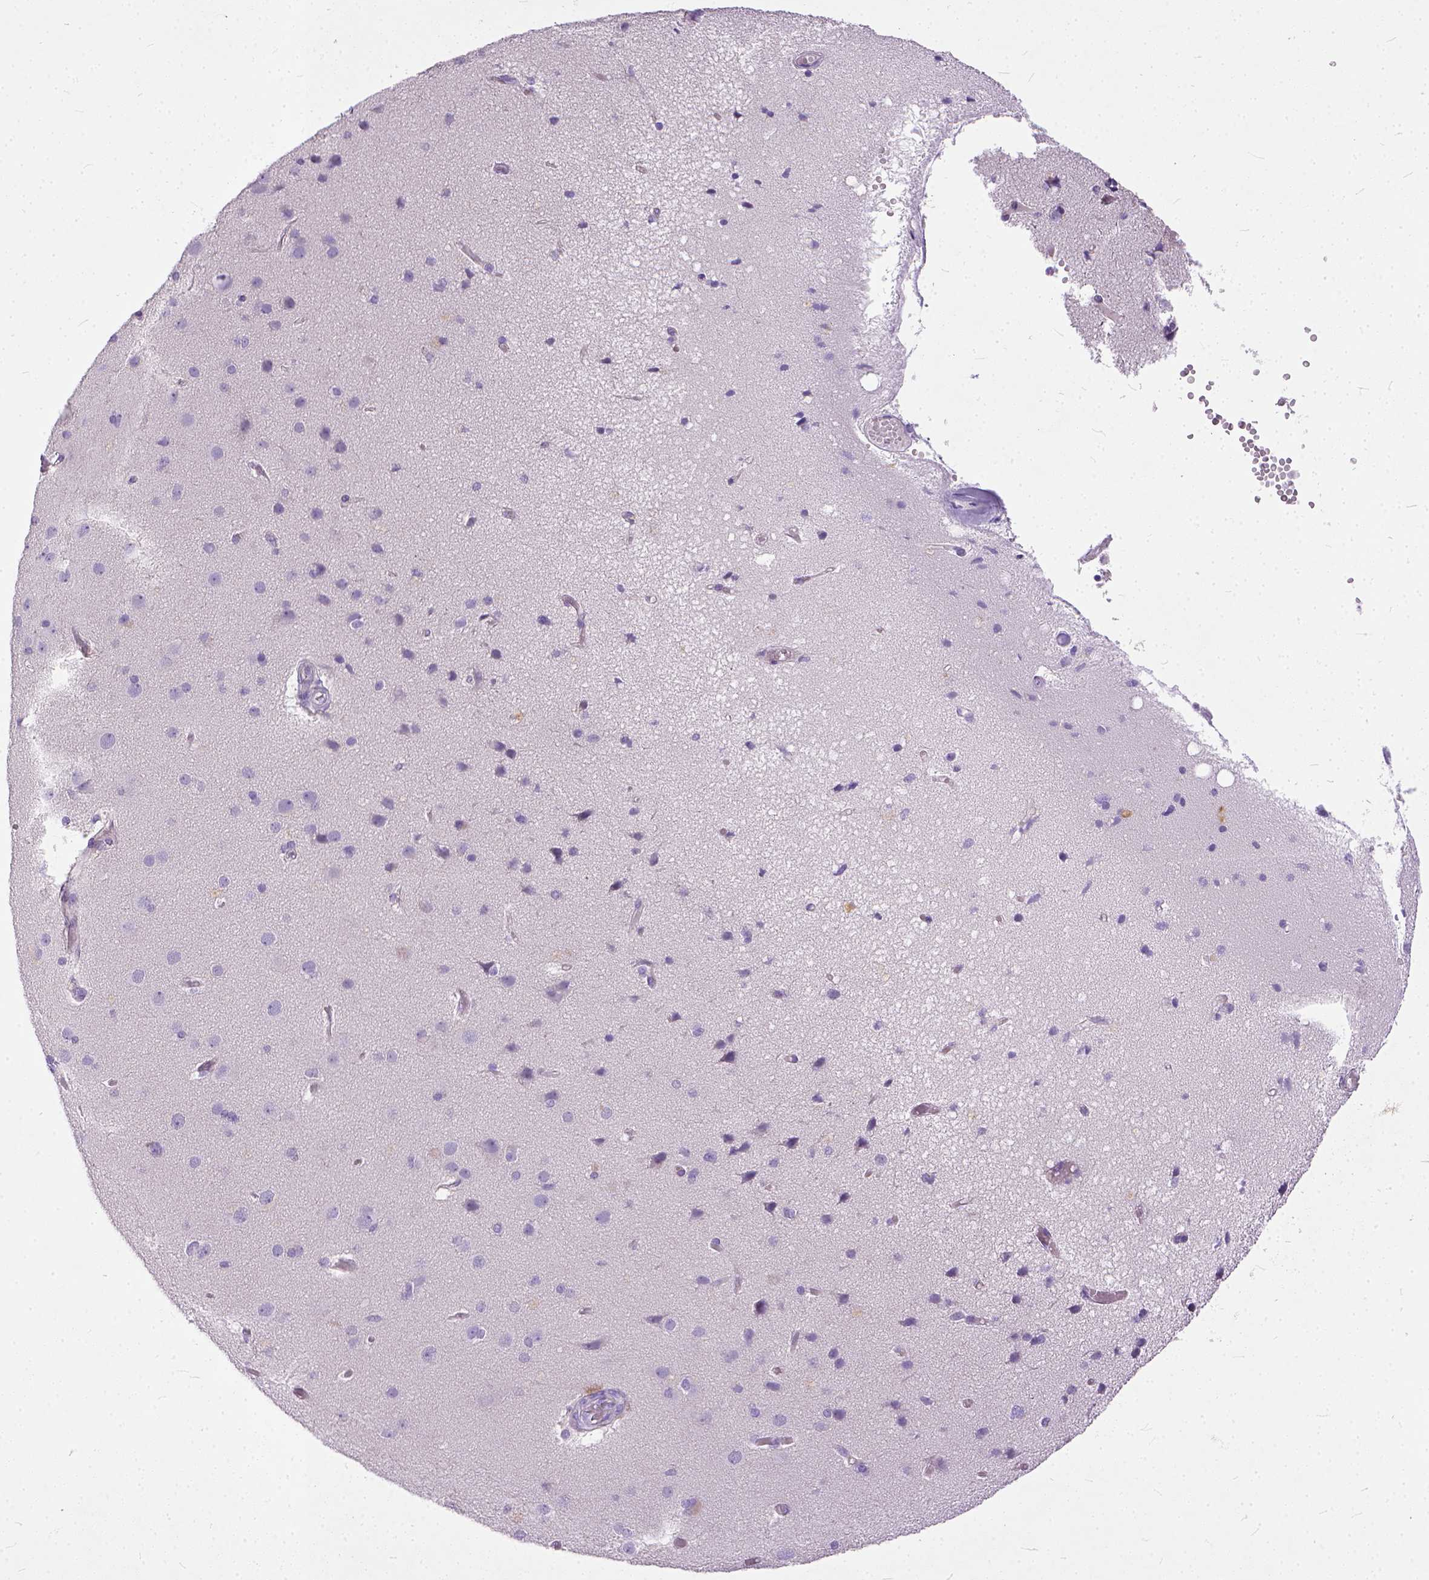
{"staining": {"intensity": "negative", "quantity": "none", "location": "none"}, "tissue": "cerebral cortex", "cell_type": "Endothelial cells", "image_type": "normal", "snomed": [{"axis": "morphology", "description": "Normal tissue, NOS"}, {"axis": "morphology", "description": "Glioma, malignant, High grade"}, {"axis": "topography", "description": "Cerebral cortex"}], "caption": "The IHC micrograph has no significant staining in endothelial cells of cerebral cortex.", "gene": "ADGRF1", "patient": {"sex": "male", "age": 71}}